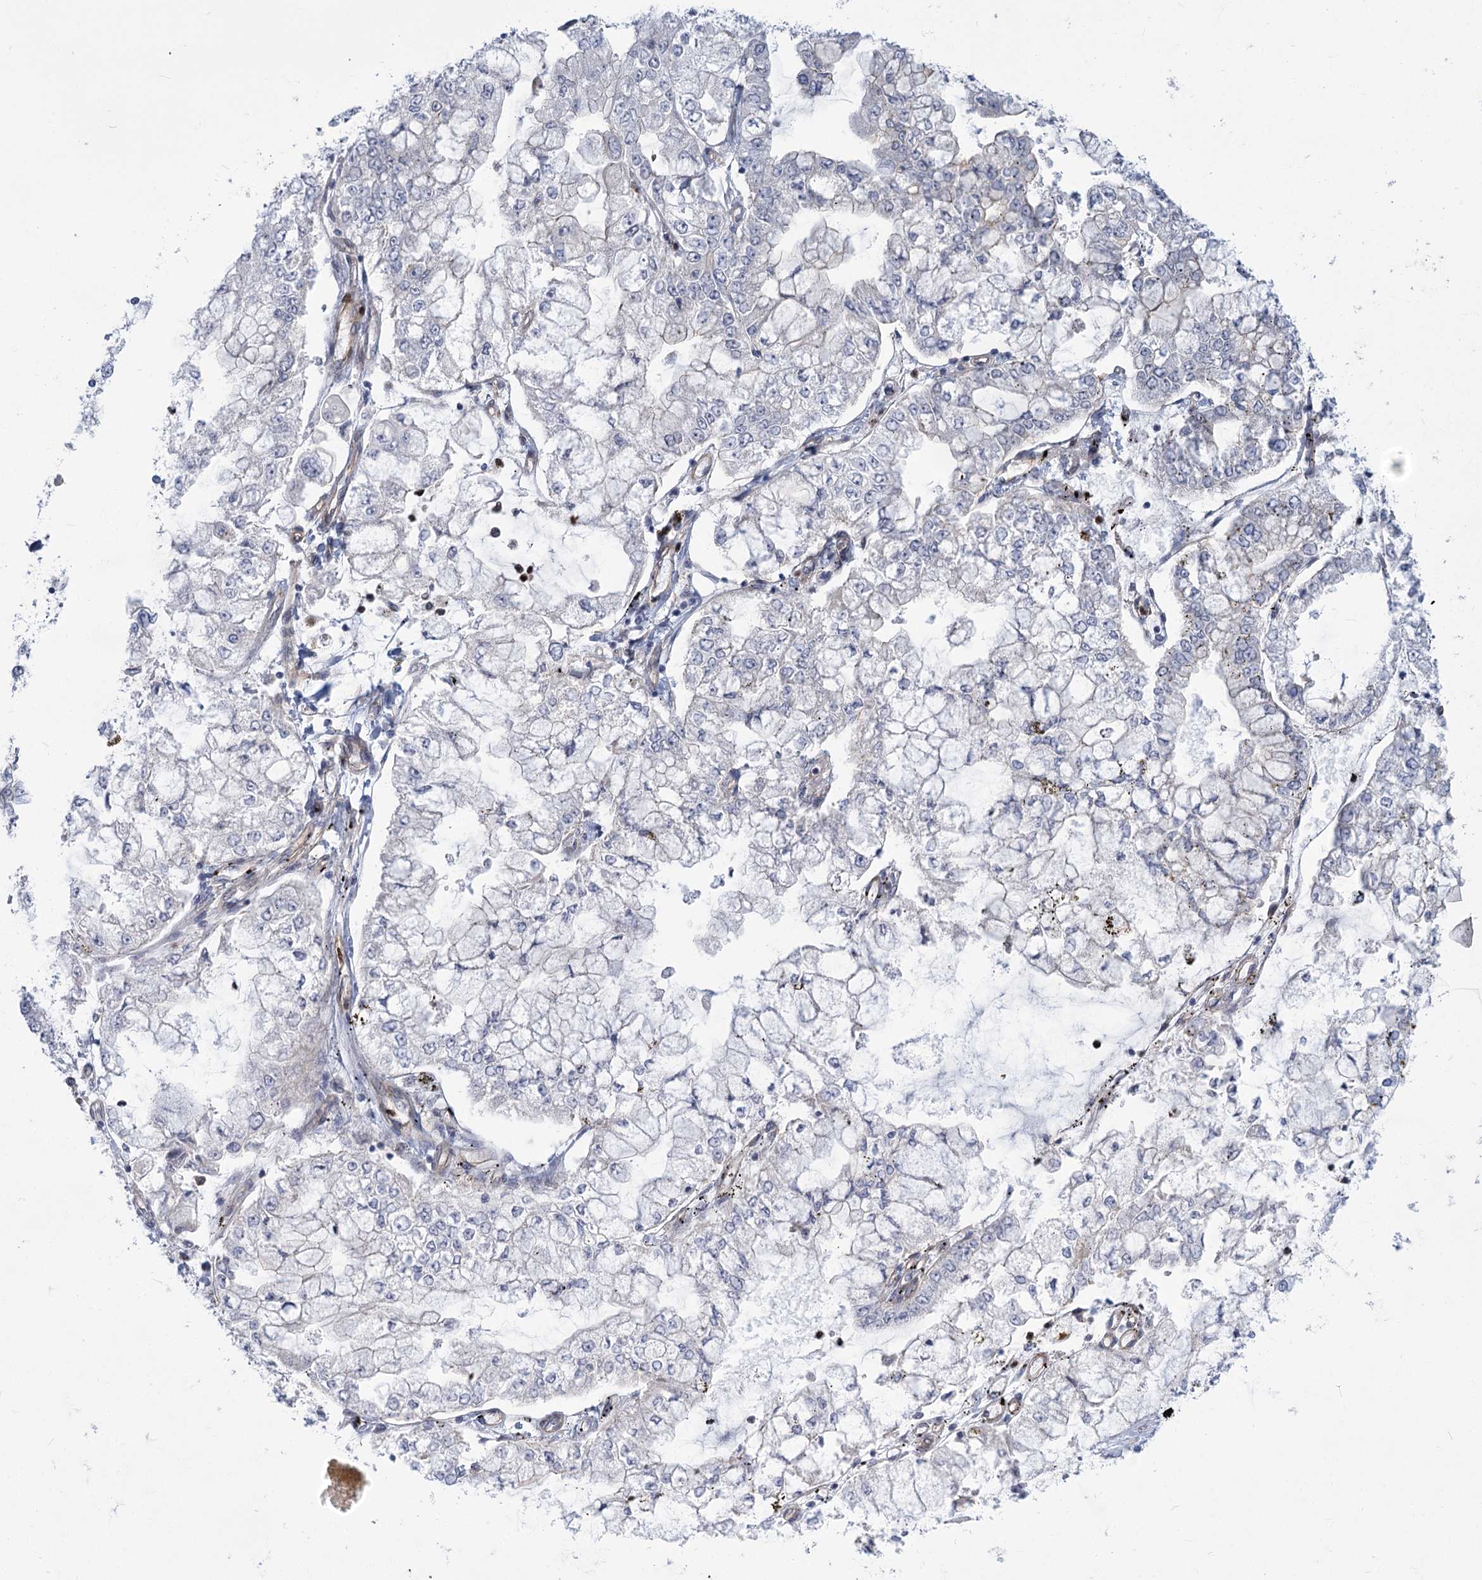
{"staining": {"intensity": "negative", "quantity": "none", "location": "none"}, "tissue": "stomach cancer", "cell_type": "Tumor cells", "image_type": "cancer", "snomed": [{"axis": "morphology", "description": "Adenocarcinoma, NOS"}, {"axis": "topography", "description": "Stomach"}], "caption": "There is no significant positivity in tumor cells of adenocarcinoma (stomach).", "gene": "THAP6", "patient": {"sex": "male", "age": 76}}